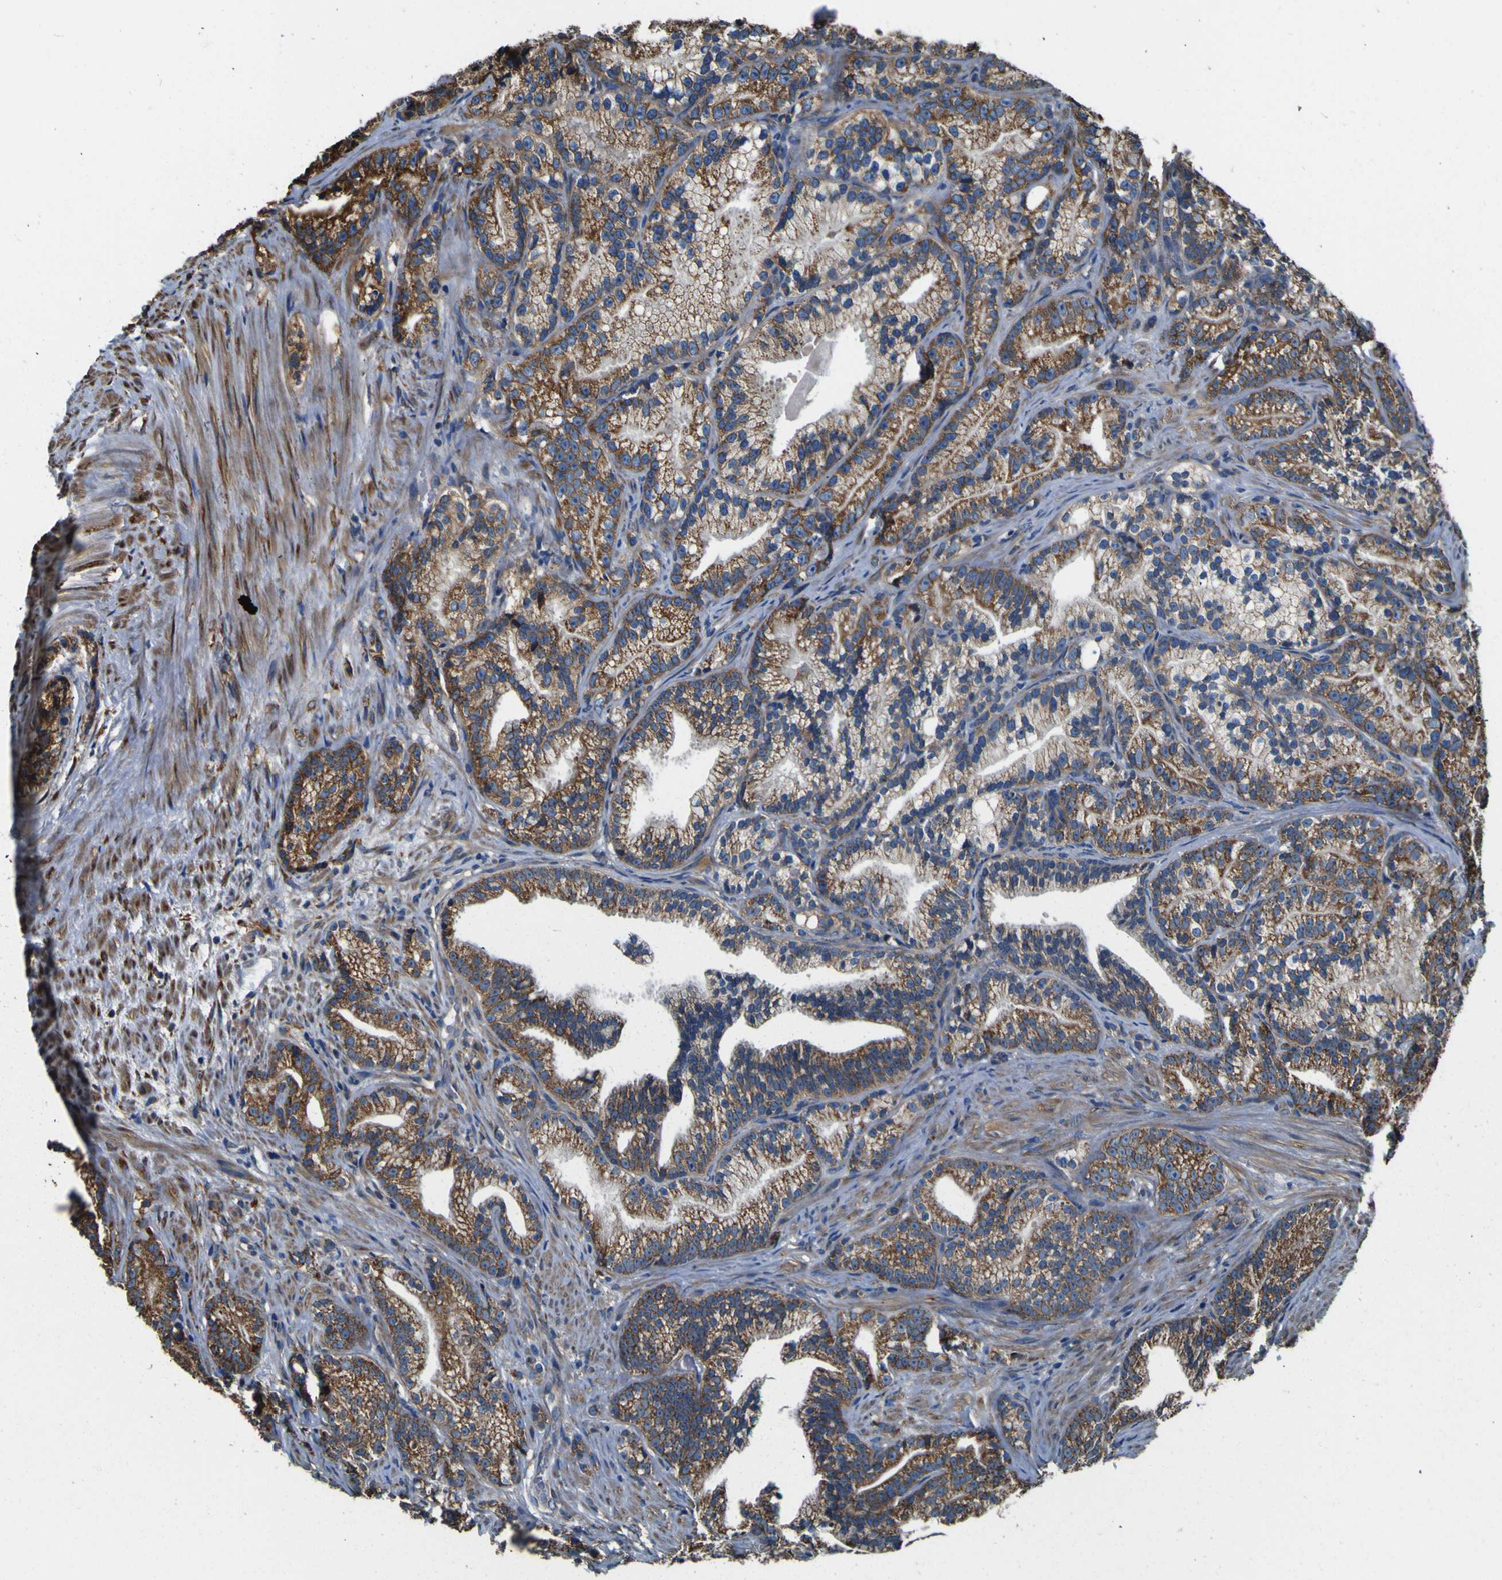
{"staining": {"intensity": "strong", "quantity": ">75%", "location": "cytoplasmic/membranous"}, "tissue": "prostate cancer", "cell_type": "Tumor cells", "image_type": "cancer", "snomed": [{"axis": "morphology", "description": "Adenocarcinoma, Low grade"}, {"axis": "topography", "description": "Prostate"}], "caption": "The immunohistochemical stain labels strong cytoplasmic/membranous expression in tumor cells of prostate cancer tissue. (DAB IHC with brightfield microscopy, high magnification).", "gene": "INPP5A", "patient": {"sex": "male", "age": 89}}